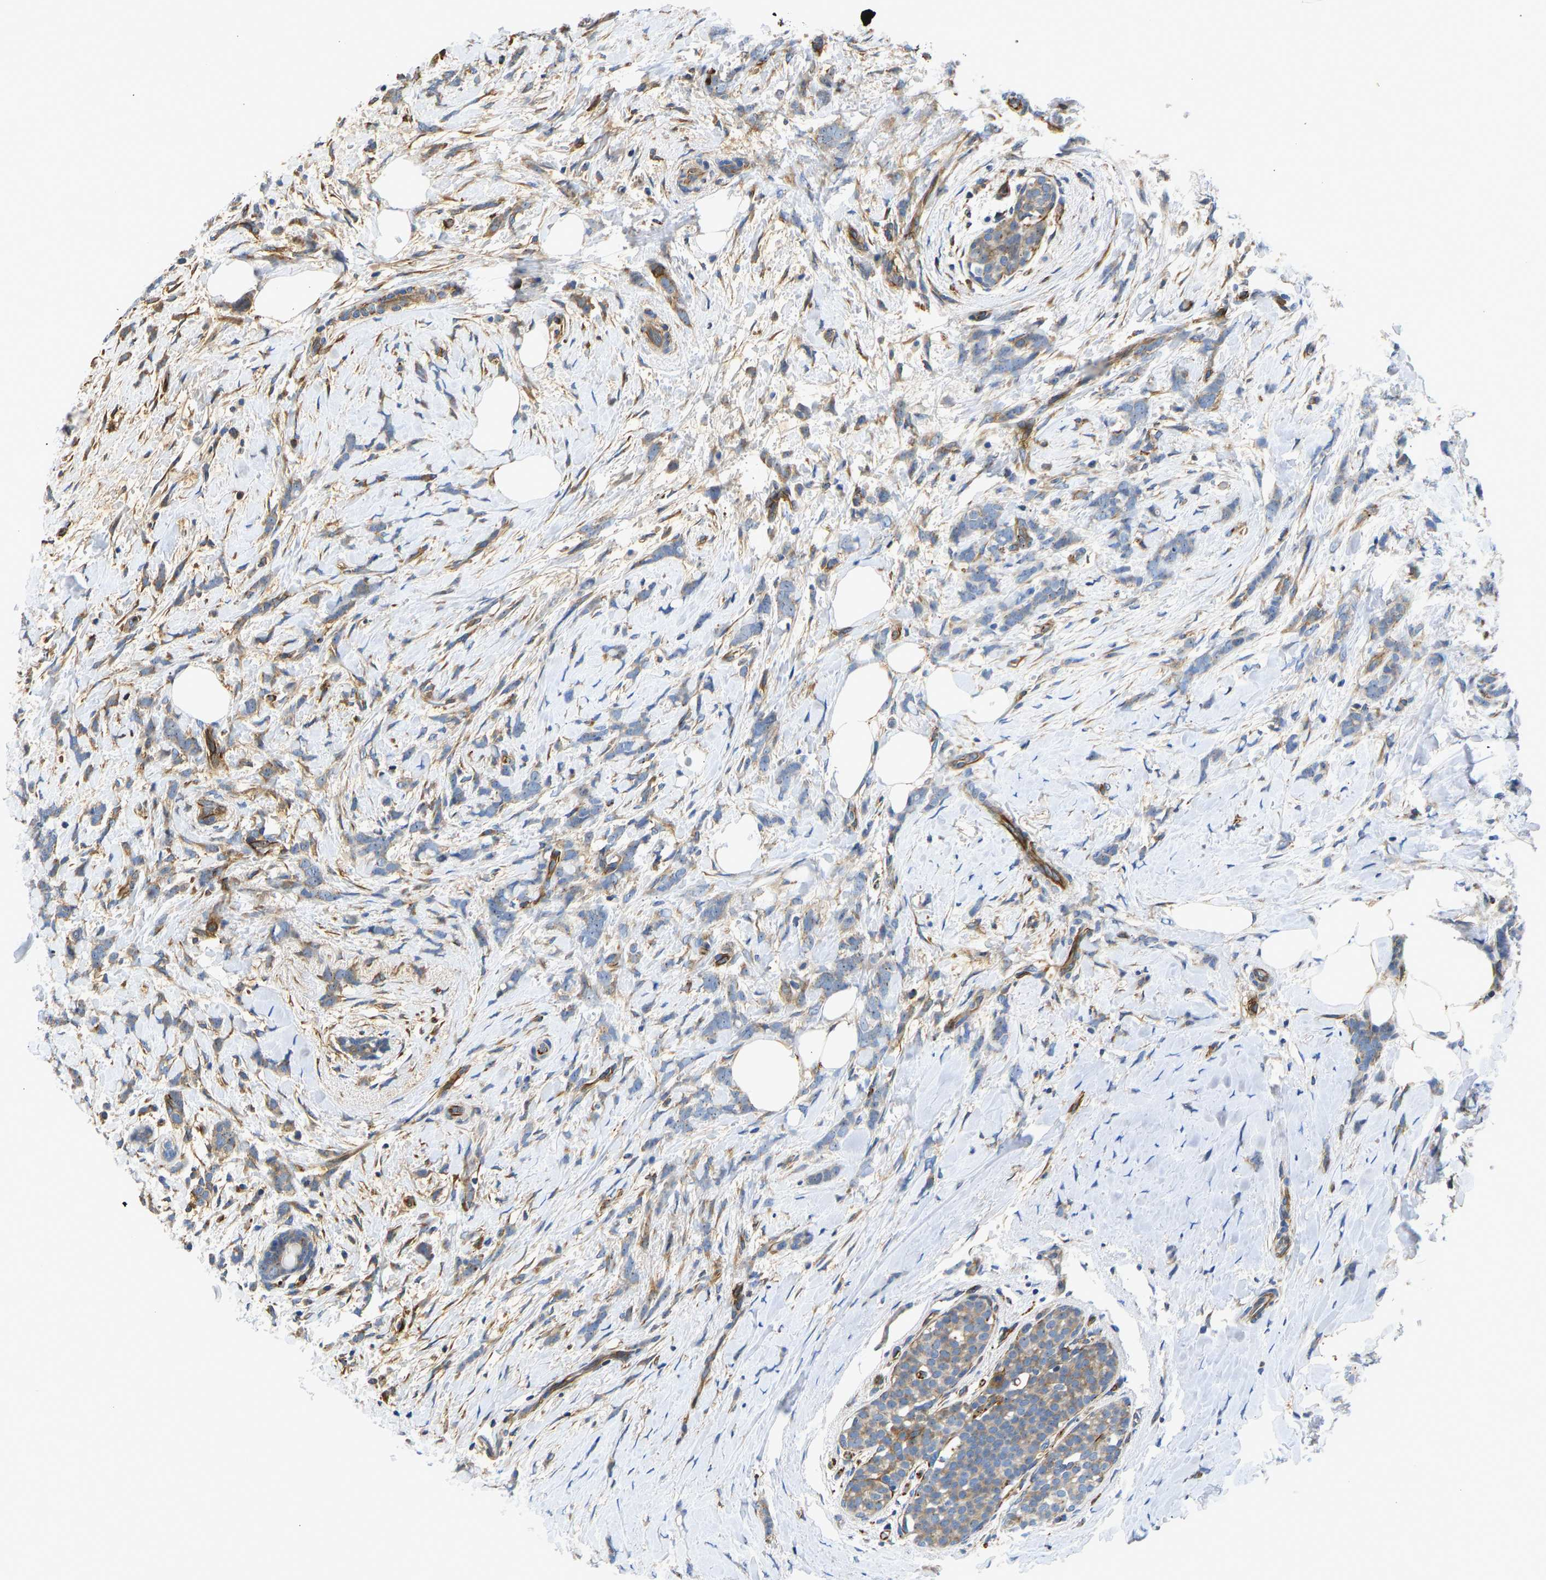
{"staining": {"intensity": "moderate", "quantity": "25%-75%", "location": "cytoplasmic/membranous"}, "tissue": "breast cancer", "cell_type": "Tumor cells", "image_type": "cancer", "snomed": [{"axis": "morphology", "description": "Lobular carcinoma, in situ"}, {"axis": "morphology", "description": "Lobular carcinoma"}, {"axis": "topography", "description": "Breast"}], "caption": "Human breast cancer (lobular carcinoma) stained with a protein marker displays moderate staining in tumor cells.", "gene": "RESF1", "patient": {"sex": "female", "age": 41}}